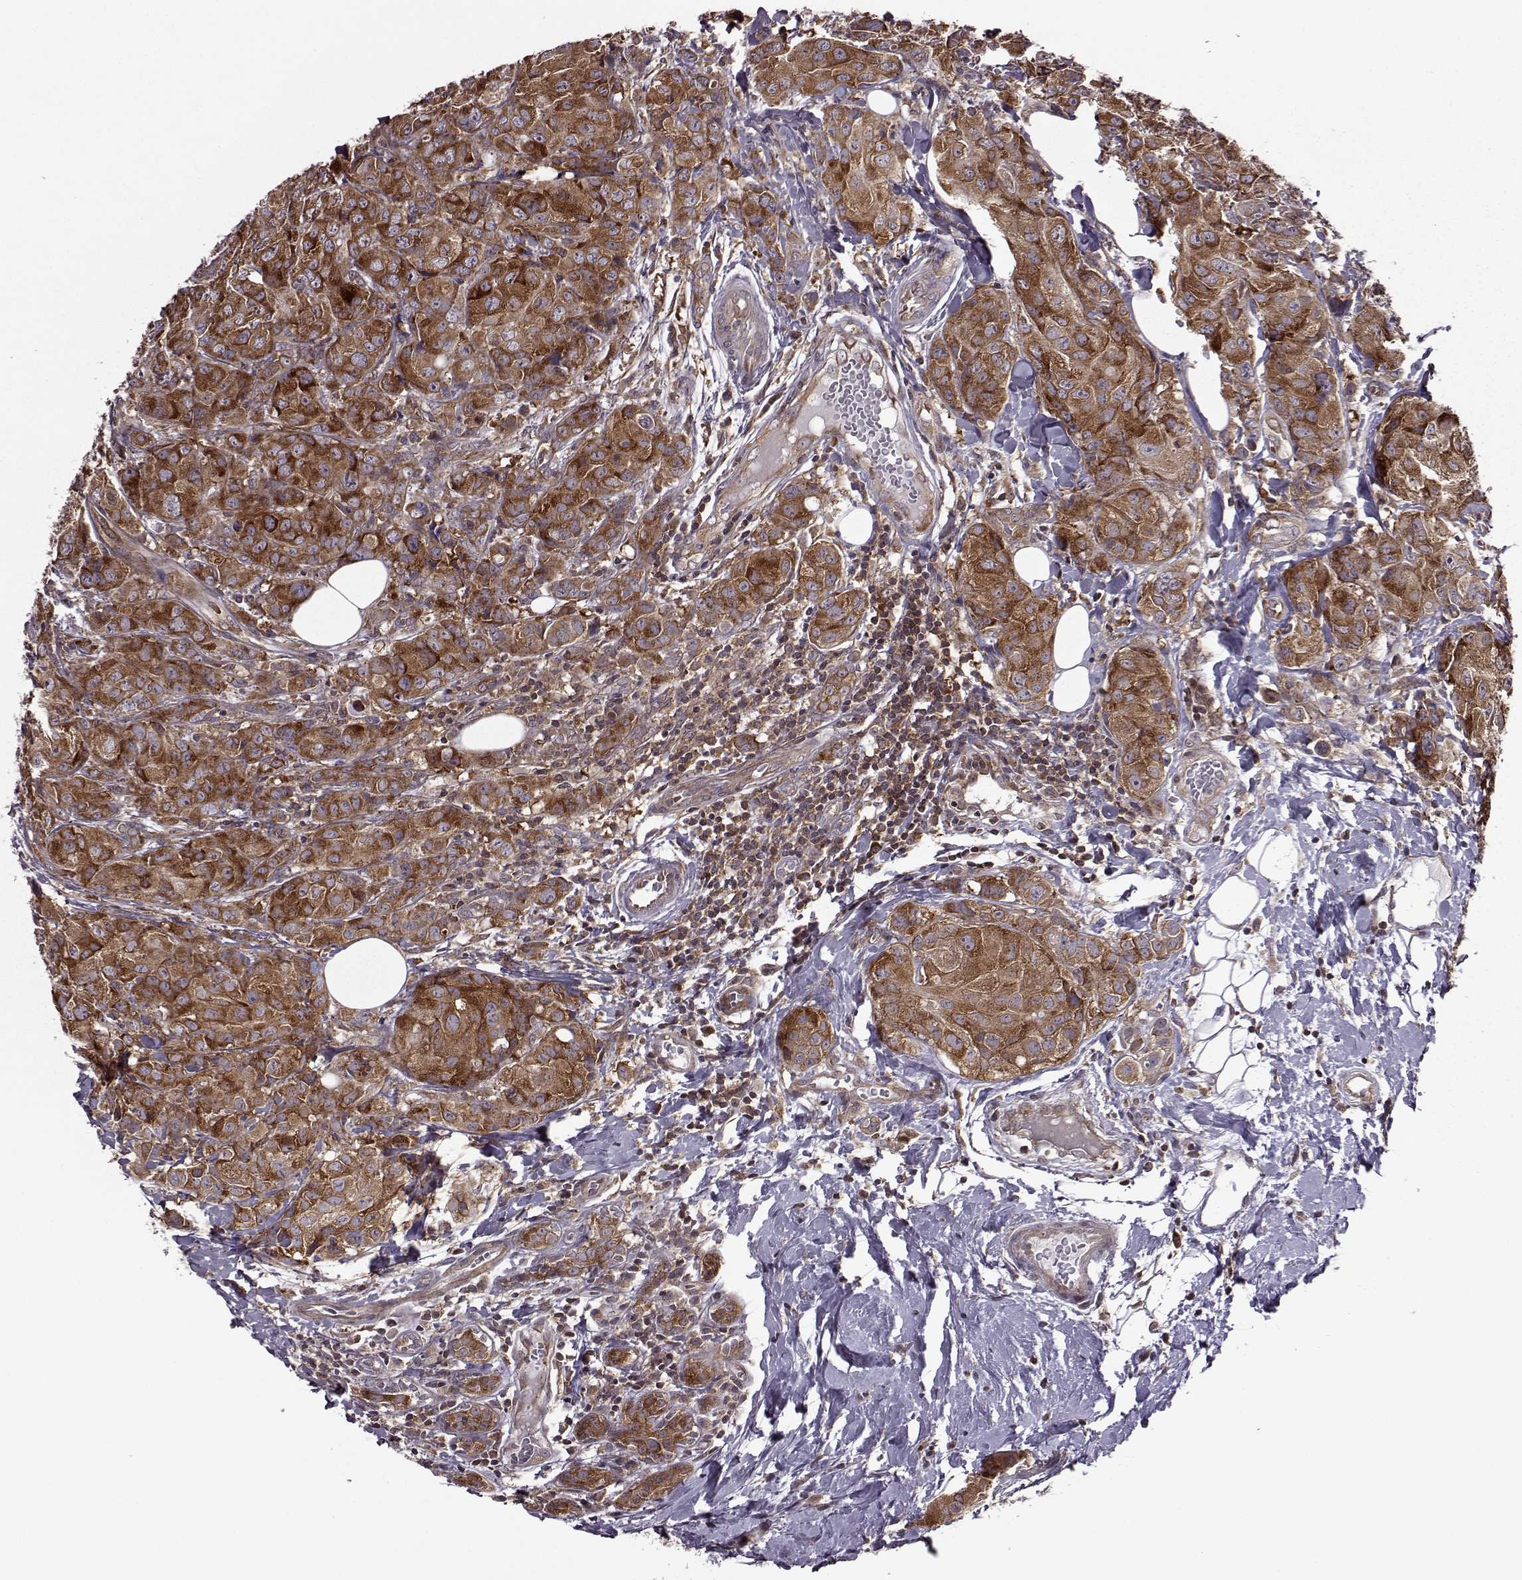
{"staining": {"intensity": "strong", "quantity": ">75%", "location": "cytoplasmic/membranous"}, "tissue": "breast cancer", "cell_type": "Tumor cells", "image_type": "cancer", "snomed": [{"axis": "morphology", "description": "Duct carcinoma"}, {"axis": "topography", "description": "Breast"}], "caption": "Approximately >75% of tumor cells in breast infiltrating ductal carcinoma exhibit strong cytoplasmic/membranous protein positivity as visualized by brown immunohistochemical staining.", "gene": "URI1", "patient": {"sex": "female", "age": 43}}